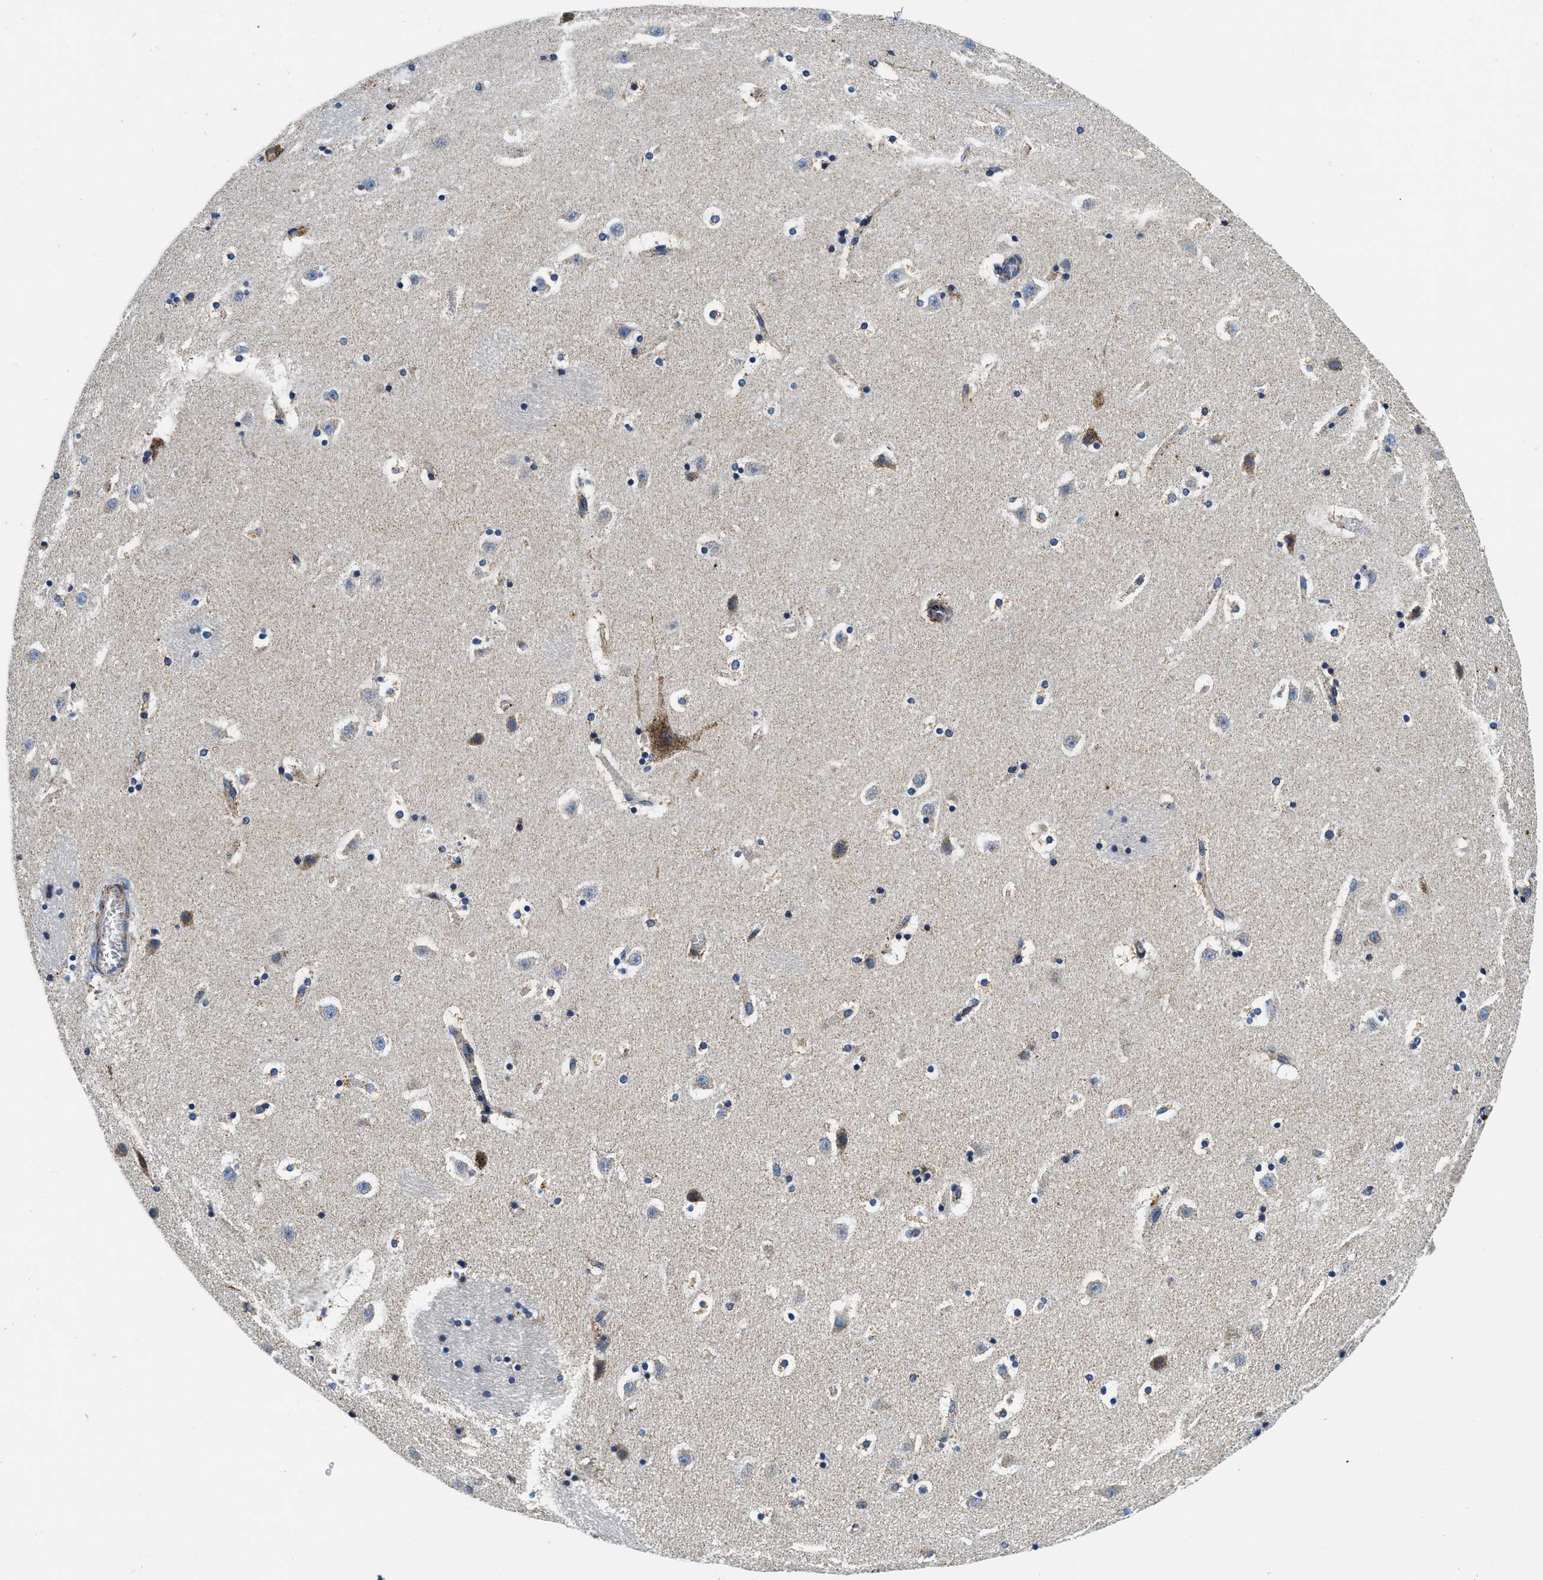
{"staining": {"intensity": "moderate", "quantity": "25%-75%", "location": "cytoplasmic/membranous"}, "tissue": "caudate", "cell_type": "Glial cells", "image_type": "normal", "snomed": [{"axis": "morphology", "description": "Normal tissue, NOS"}, {"axis": "topography", "description": "Lateral ventricle wall"}], "caption": "Protein positivity by immunohistochemistry shows moderate cytoplasmic/membranous expression in approximately 25%-75% of glial cells in normal caudate.", "gene": "SAMD4B", "patient": {"sex": "male", "age": 45}}